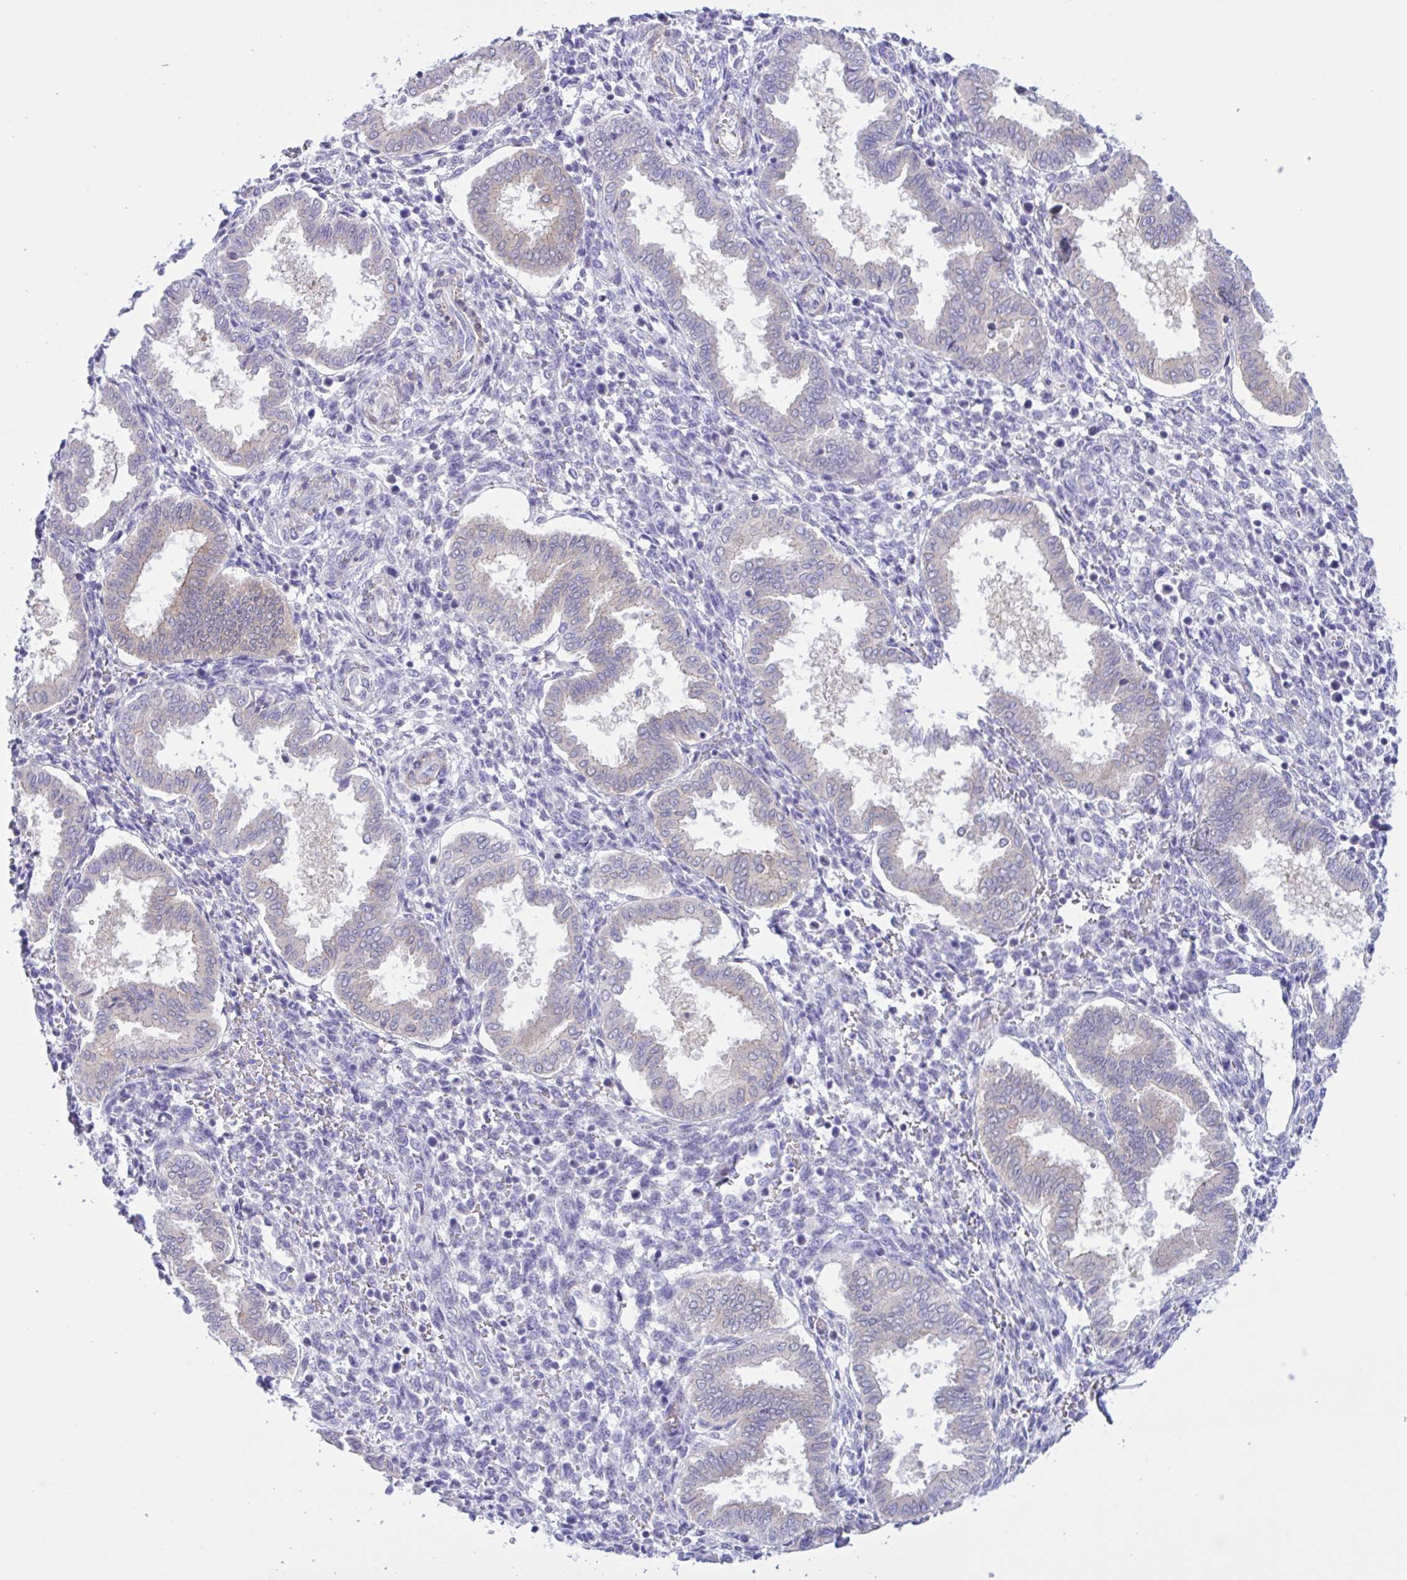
{"staining": {"intensity": "negative", "quantity": "none", "location": "none"}, "tissue": "endometrium", "cell_type": "Cells in endometrial stroma", "image_type": "normal", "snomed": [{"axis": "morphology", "description": "Normal tissue, NOS"}, {"axis": "topography", "description": "Endometrium"}], "caption": "IHC of normal endometrium demonstrates no positivity in cells in endometrial stroma. (Stains: DAB IHC with hematoxylin counter stain, Microscopy: brightfield microscopy at high magnification).", "gene": "AHCYL2", "patient": {"sex": "female", "age": 24}}